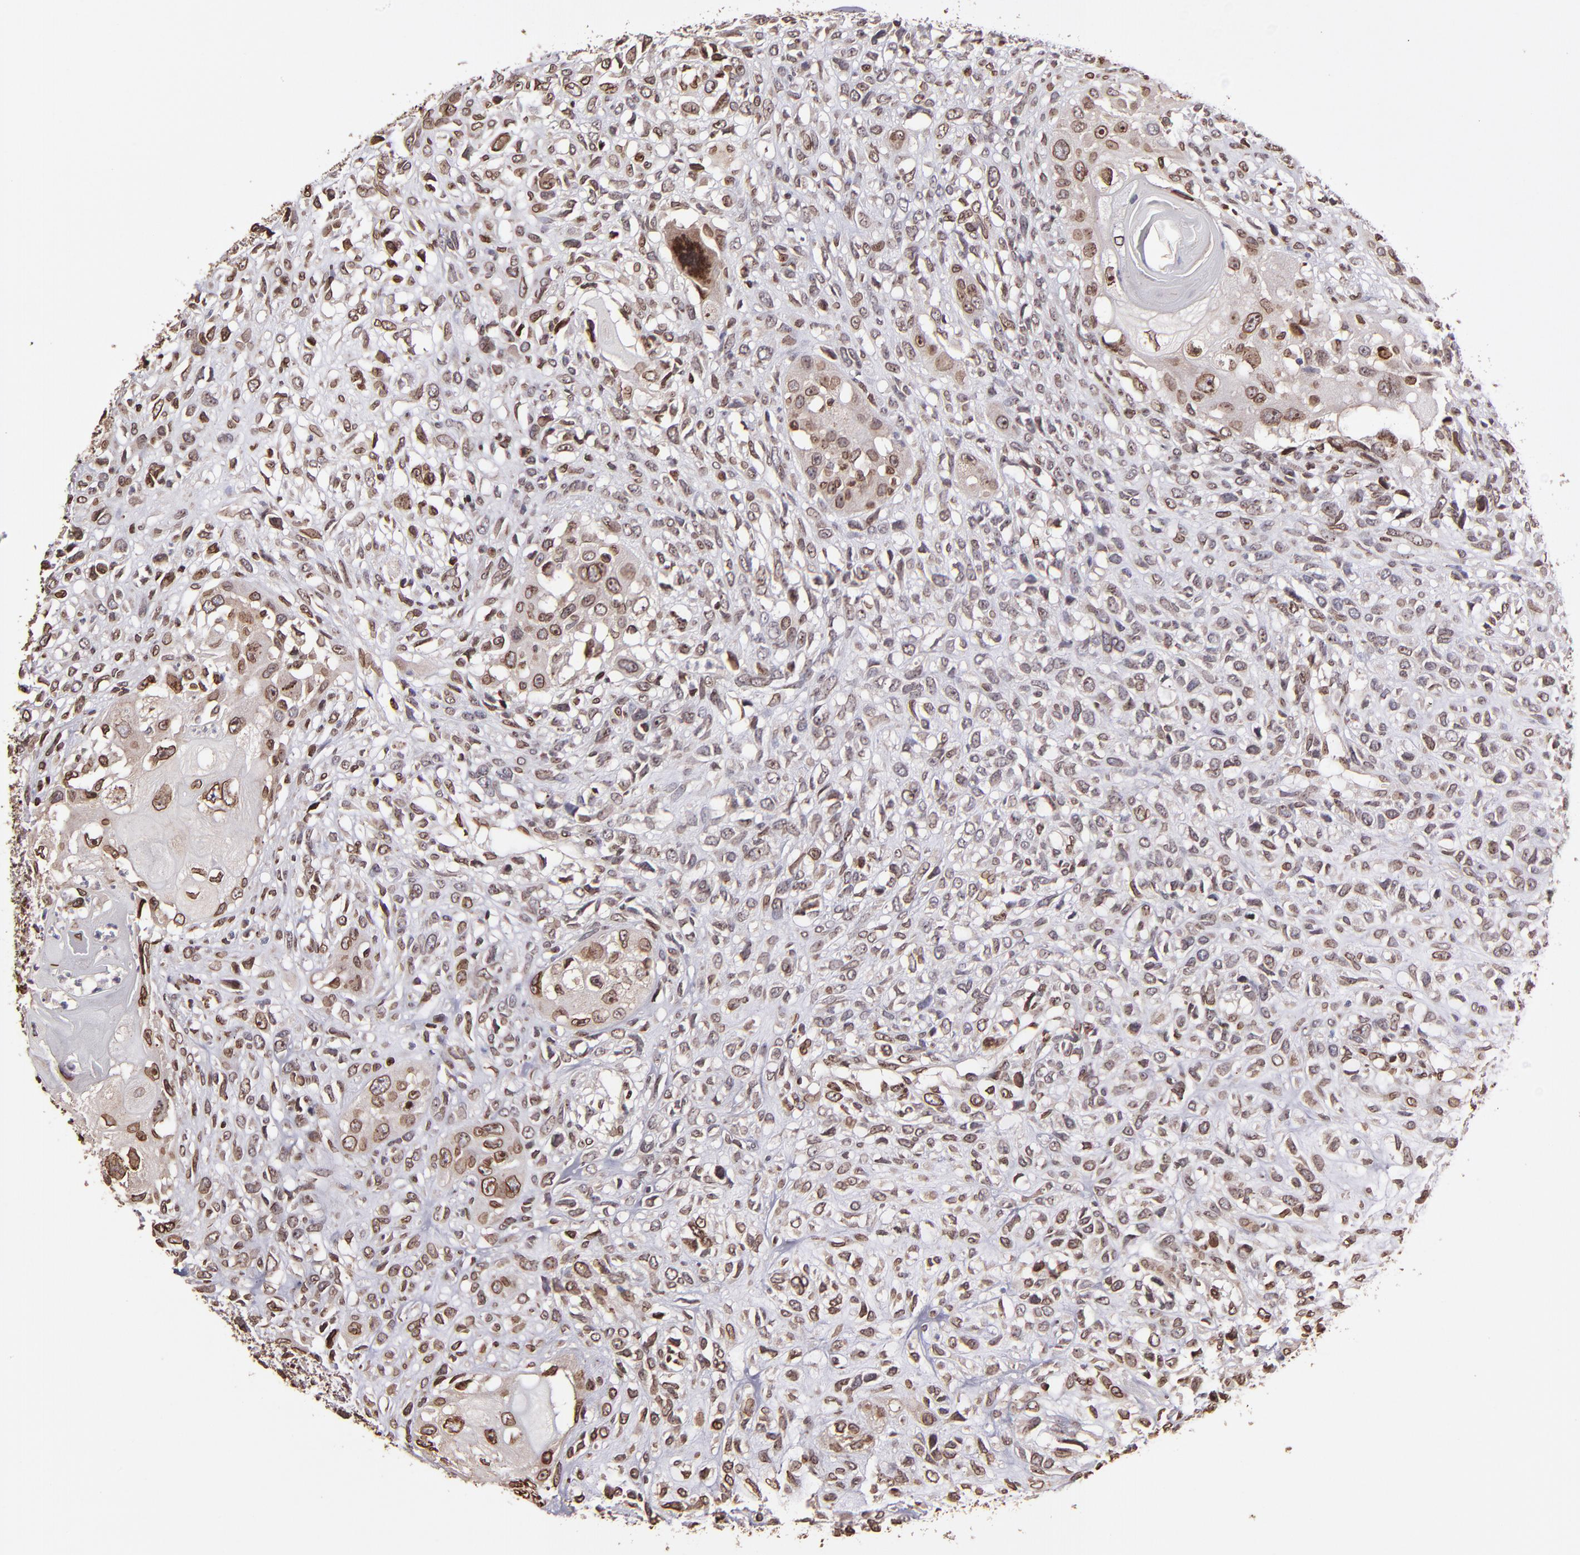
{"staining": {"intensity": "moderate", "quantity": ">75%", "location": "cytoplasmic/membranous,nuclear"}, "tissue": "head and neck cancer", "cell_type": "Tumor cells", "image_type": "cancer", "snomed": [{"axis": "morphology", "description": "Neoplasm, malignant, NOS"}, {"axis": "topography", "description": "Salivary gland"}, {"axis": "topography", "description": "Head-Neck"}], "caption": "The immunohistochemical stain shows moderate cytoplasmic/membranous and nuclear positivity in tumor cells of neoplasm (malignant) (head and neck) tissue.", "gene": "PUM3", "patient": {"sex": "male", "age": 43}}